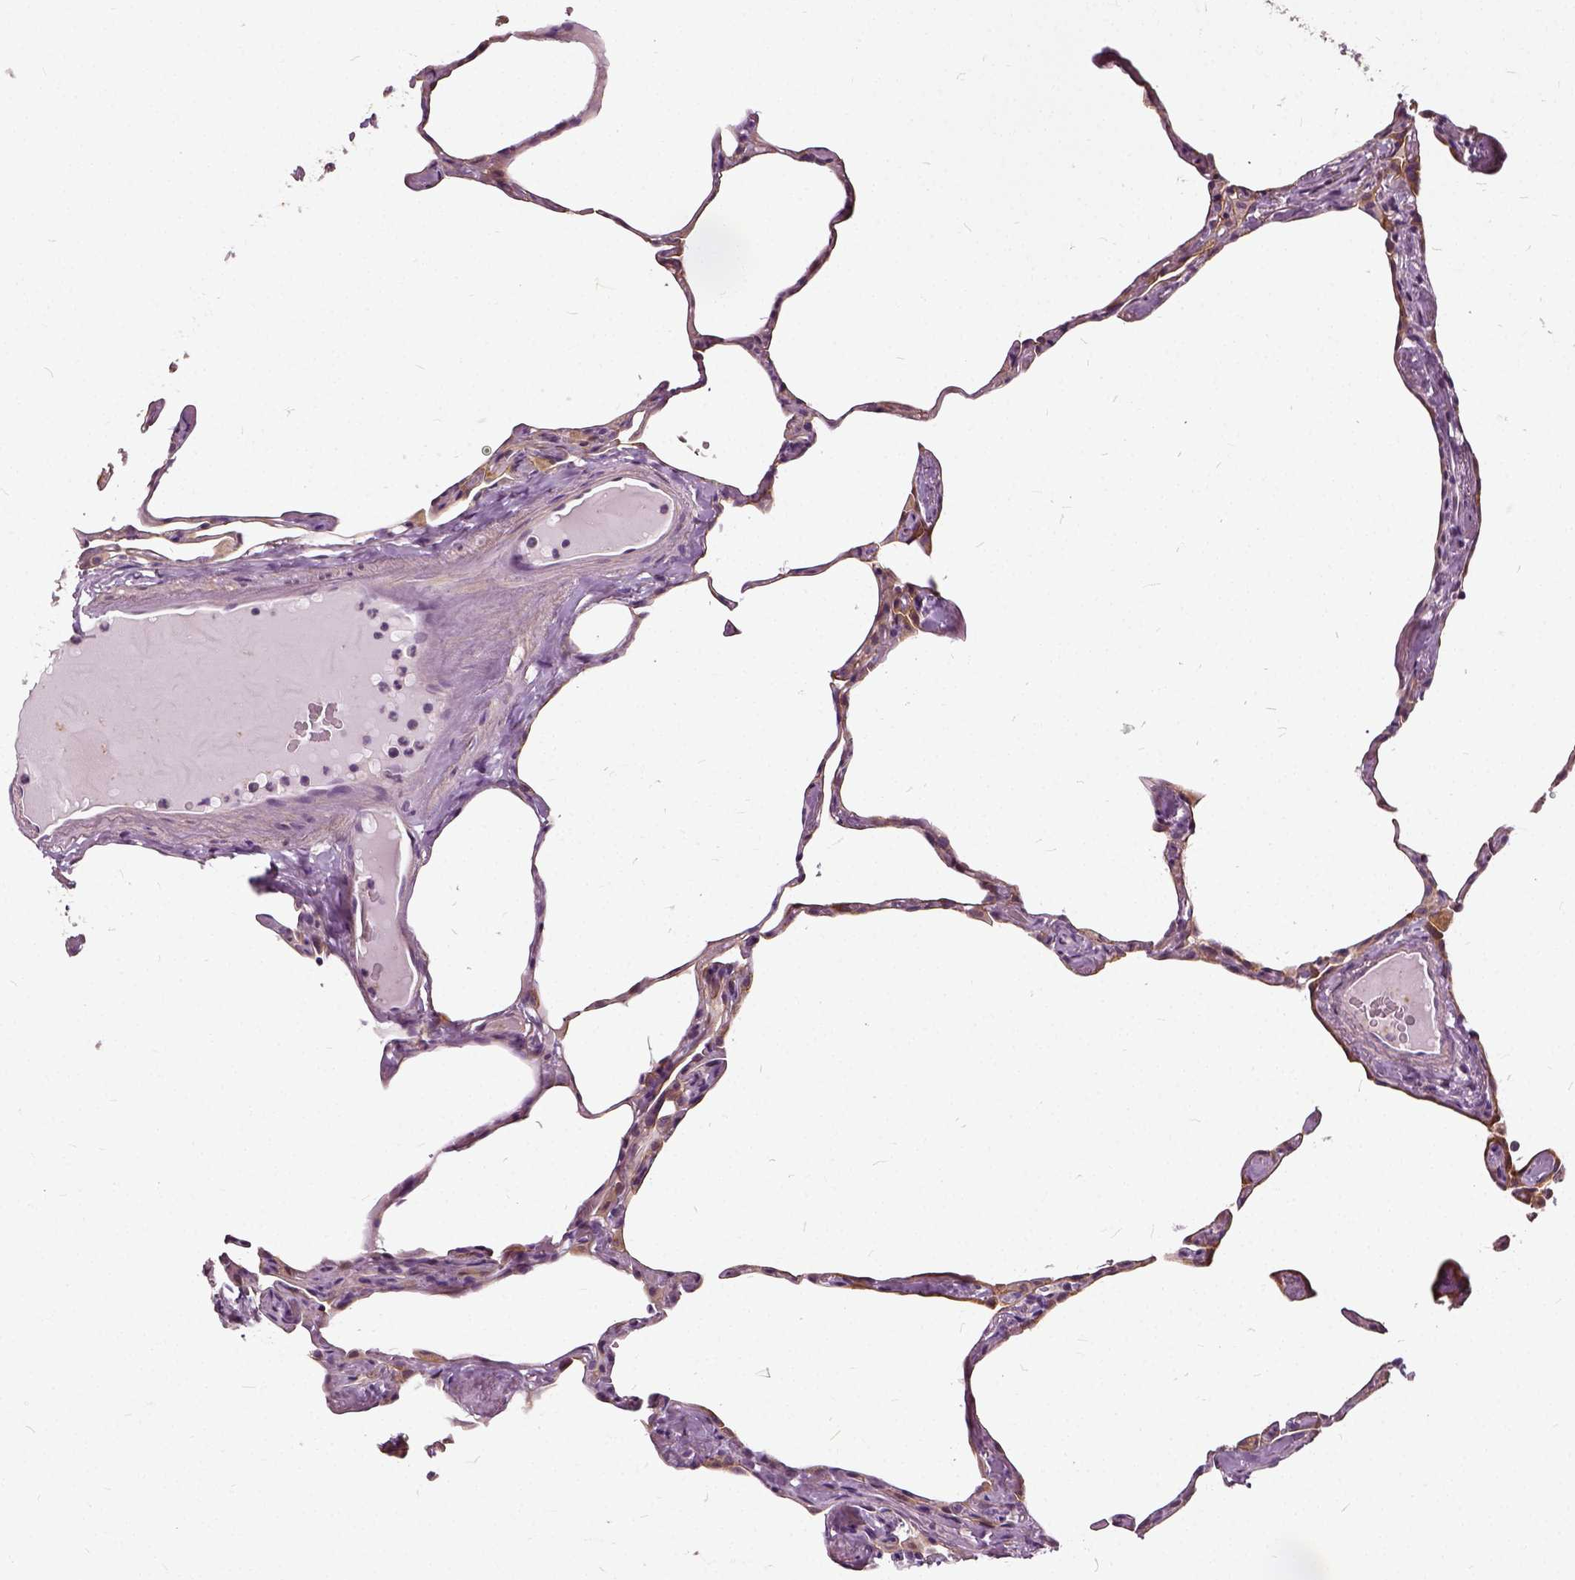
{"staining": {"intensity": "weak", "quantity": "25%-75%", "location": "cytoplasmic/membranous"}, "tissue": "lung", "cell_type": "Alveolar cells", "image_type": "normal", "snomed": [{"axis": "morphology", "description": "Normal tissue, NOS"}, {"axis": "topography", "description": "Lung"}], "caption": "Brown immunohistochemical staining in benign lung shows weak cytoplasmic/membranous staining in approximately 25%-75% of alveolar cells.", "gene": "ILRUN", "patient": {"sex": "male", "age": 65}}